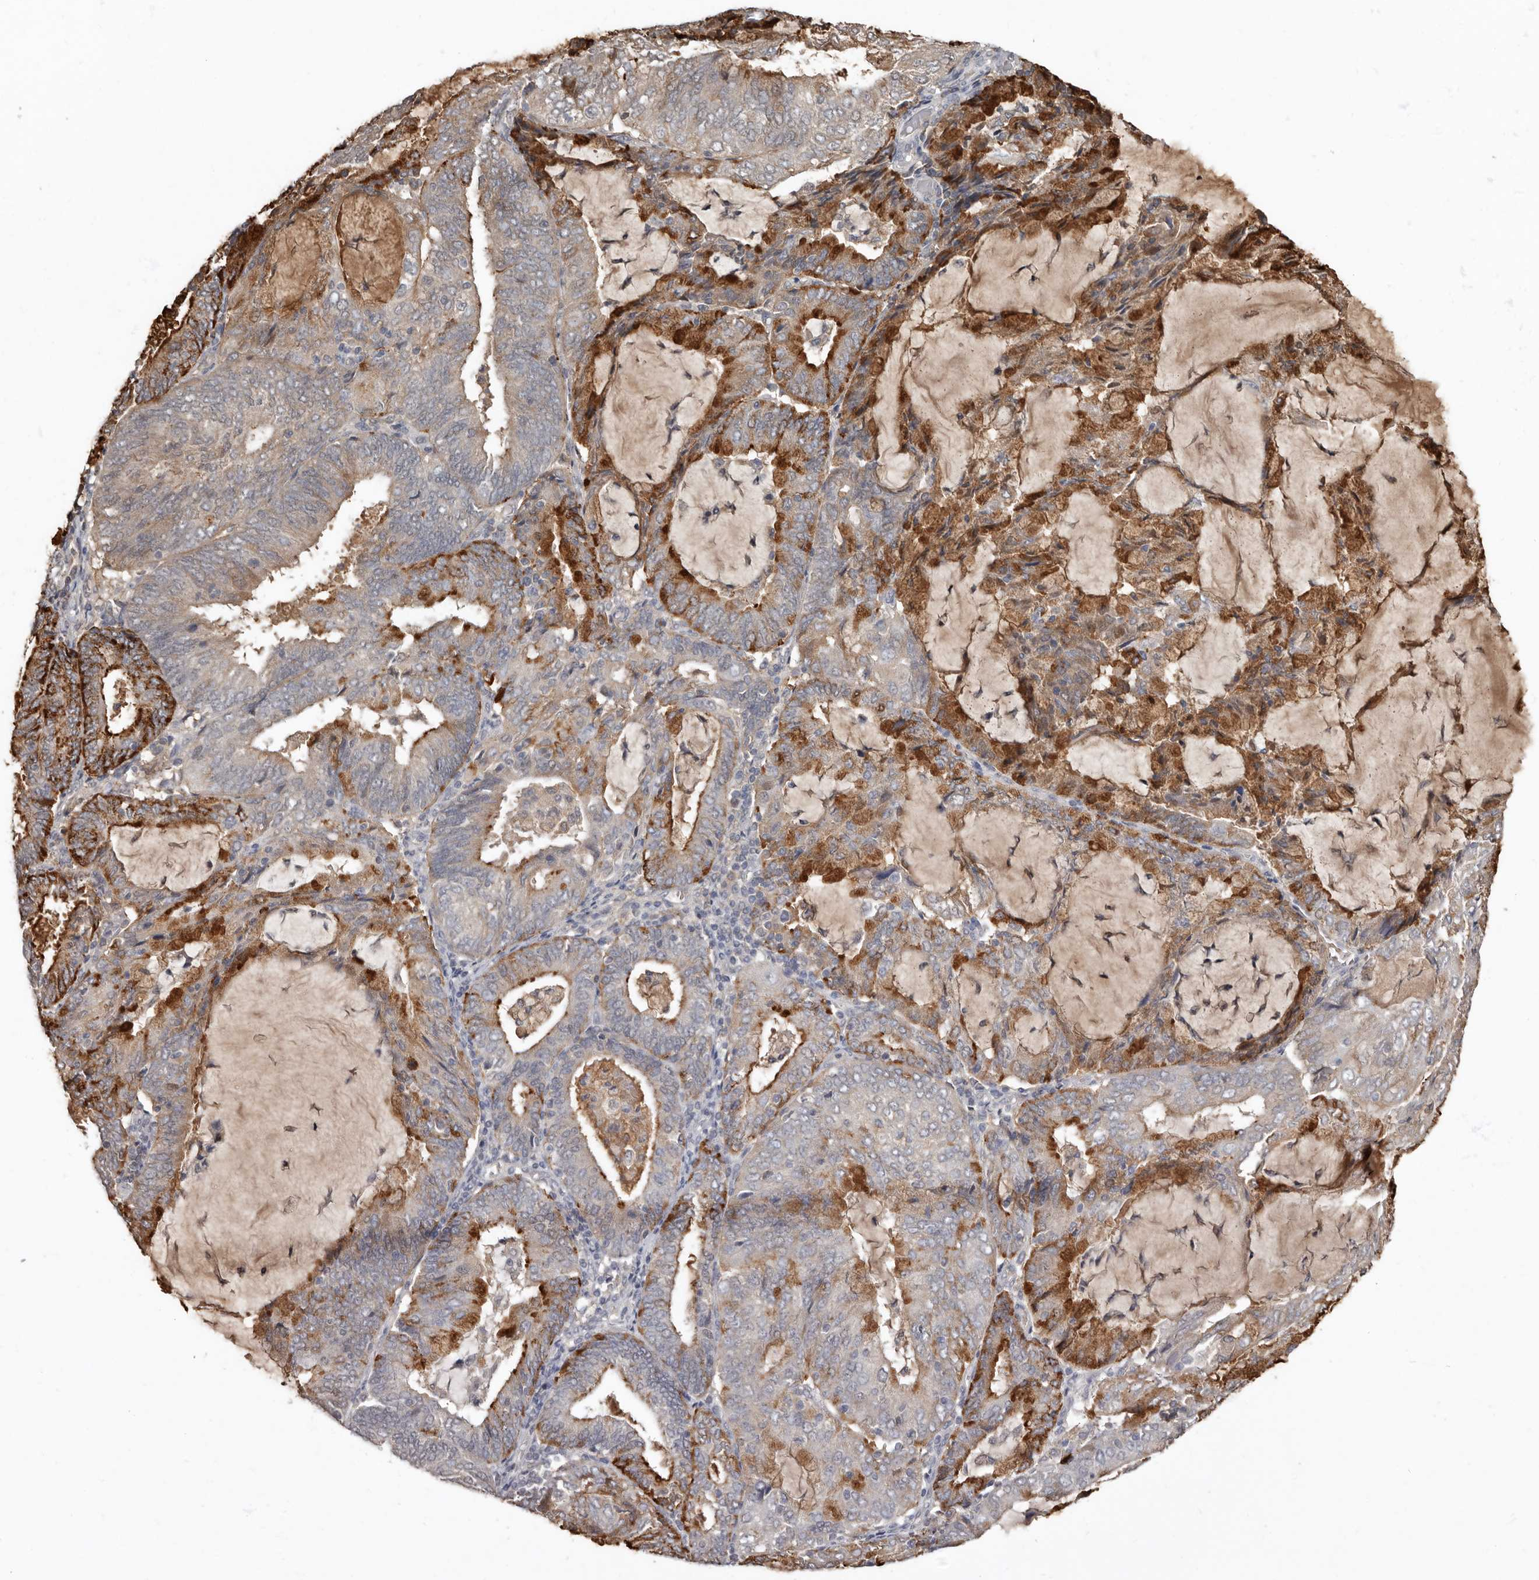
{"staining": {"intensity": "strong", "quantity": "<25%", "location": "cytoplasmic/membranous"}, "tissue": "endometrial cancer", "cell_type": "Tumor cells", "image_type": "cancer", "snomed": [{"axis": "morphology", "description": "Adenocarcinoma, NOS"}, {"axis": "topography", "description": "Endometrium"}], "caption": "Human endometrial cancer stained with a protein marker demonstrates strong staining in tumor cells.", "gene": "LRGUK", "patient": {"sex": "female", "age": 81}}